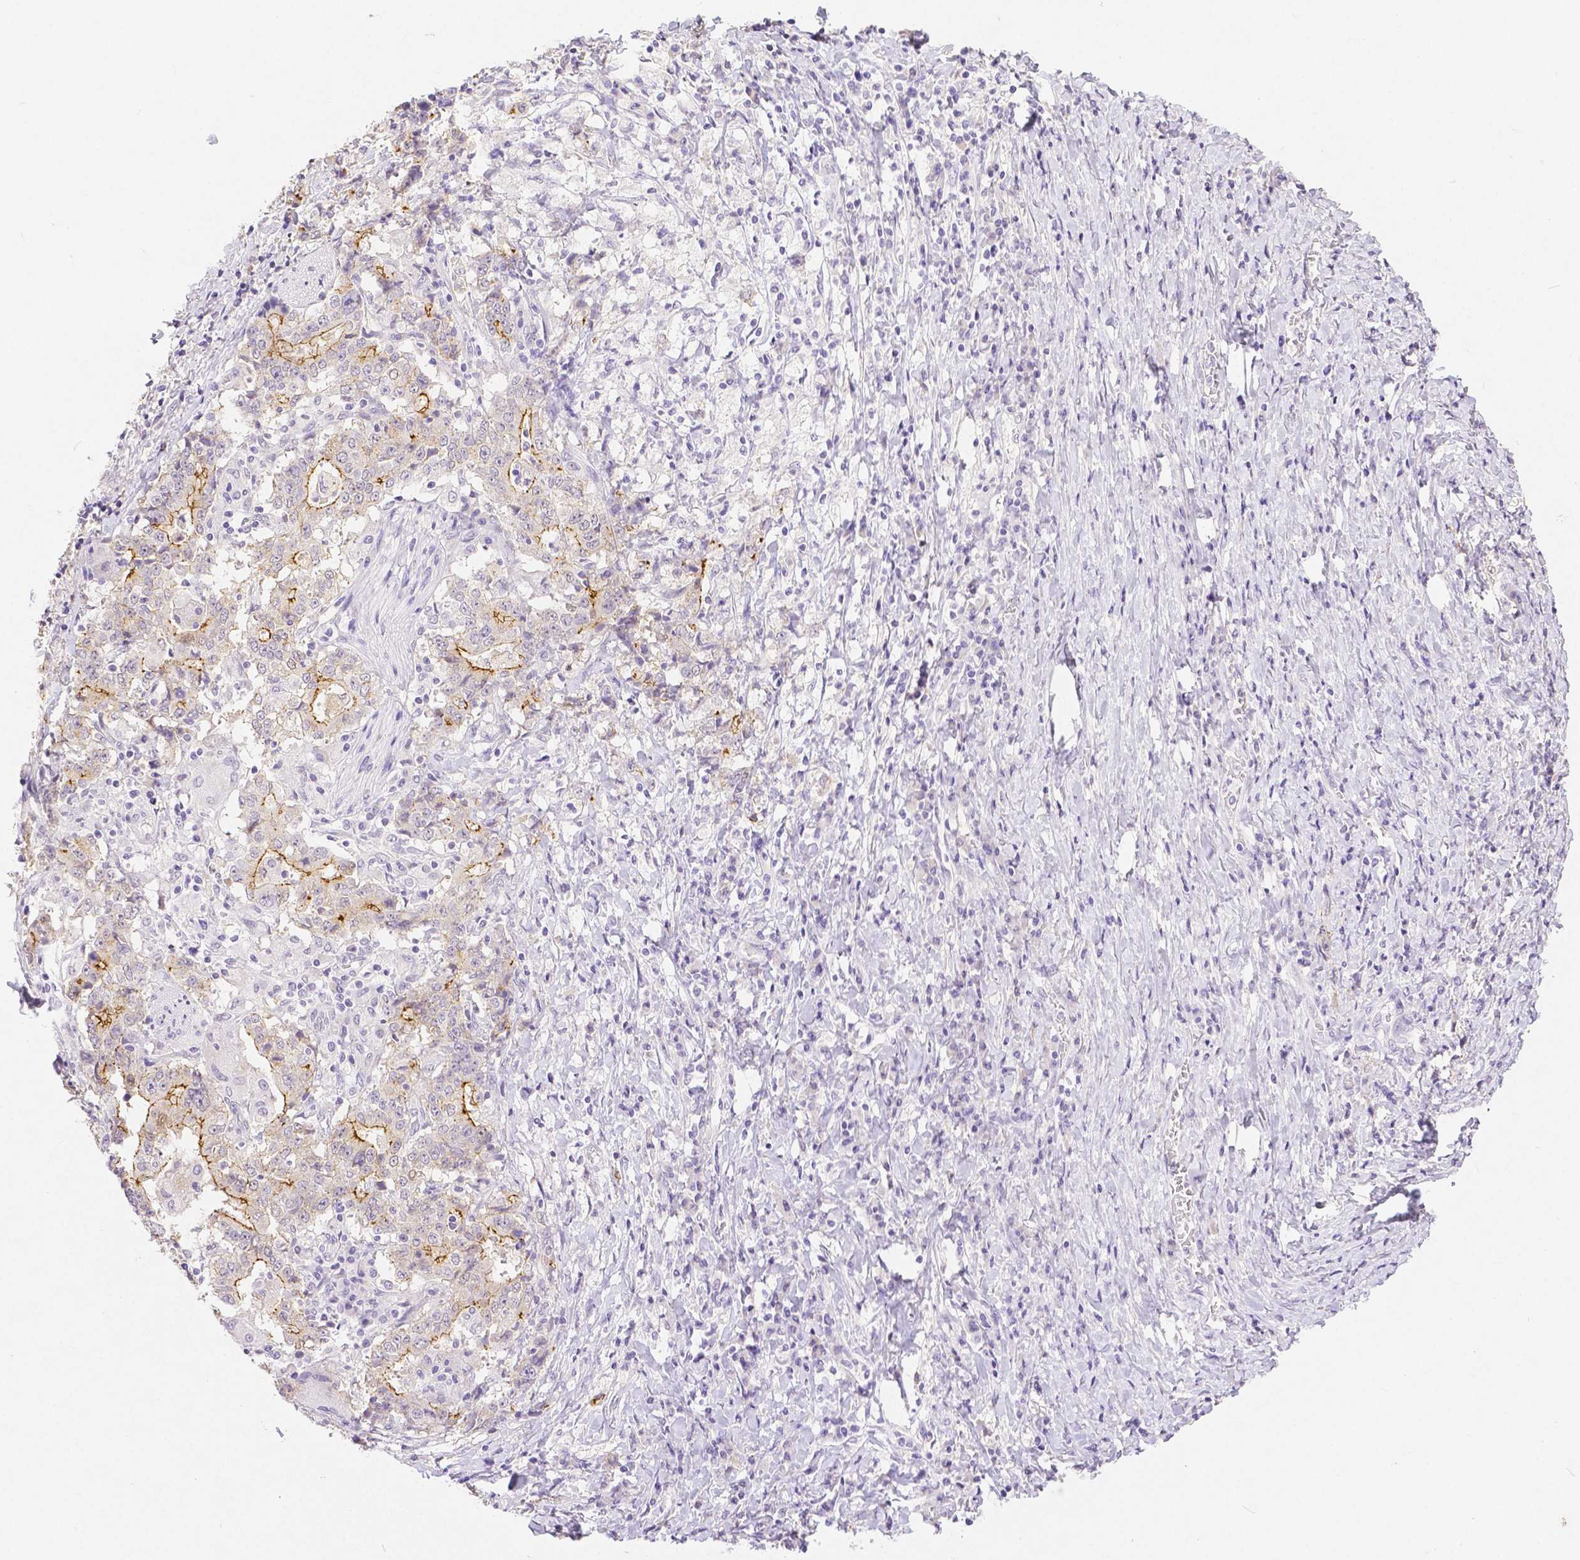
{"staining": {"intensity": "moderate", "quantity": "<25%", "location": "cytoplasmic/membranous"}, "tissue": "stomach cancer", "cell_type": "Tumor cells", "image_type": "cancer", "snomed": [{"axis": "morphology", "description": "Normal tissue, NOS"}, {"axis": "morphology", "description": "Adenocarcinoma, NOS"}, {"axis": "topography", "description": "Stomach, upper"}, {"axis": "topography", "description": "Stomach"}], "caption": "Stomach cancer was stained to show a protein in brown. There is low levels of moderate cytoplasmic/membranous expression in approximately <25% of tumor cells.", "gene": "OCLN", "patient": {"sex": "male", "age": 59}}